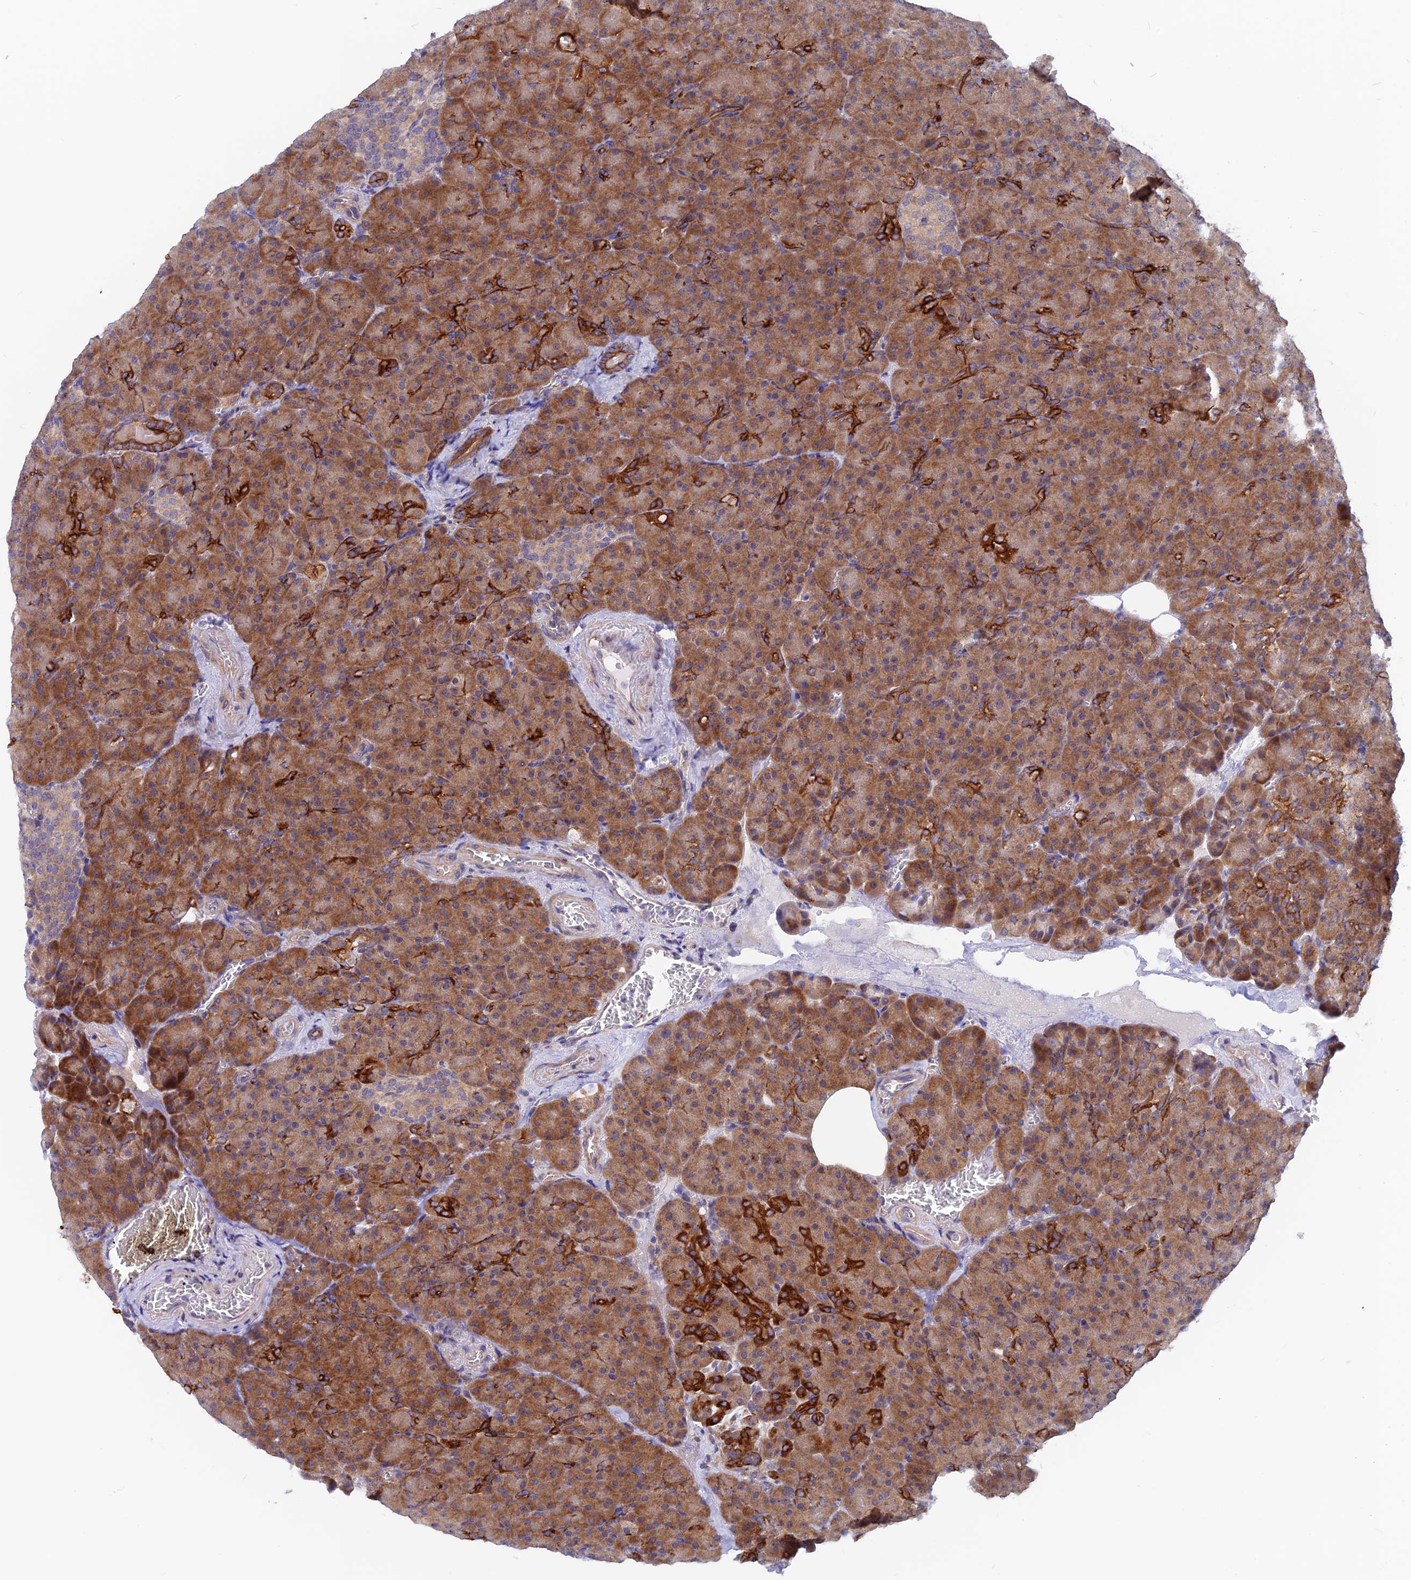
{"staining": {"intensity": "moderate", "quantity": ">75%", "location": "cytoplasmic/membranous"}, "tissue": "pancreas", "cell_type": "Exocrine glandular cells", "image_type": "normal", "snomed": [{"axis": "morphology", "description": "Normal tissue, NOS"}, {"axis": "topography", "description": "Pancreas"}], "caption": "A brown stain highlights moderate cytoplasmic/membranous positivity of a protein in exocrine glandular cells of benign pancreas.", "gene": "DNAJC16", "patient": {"sex": "female", "age": 74}}